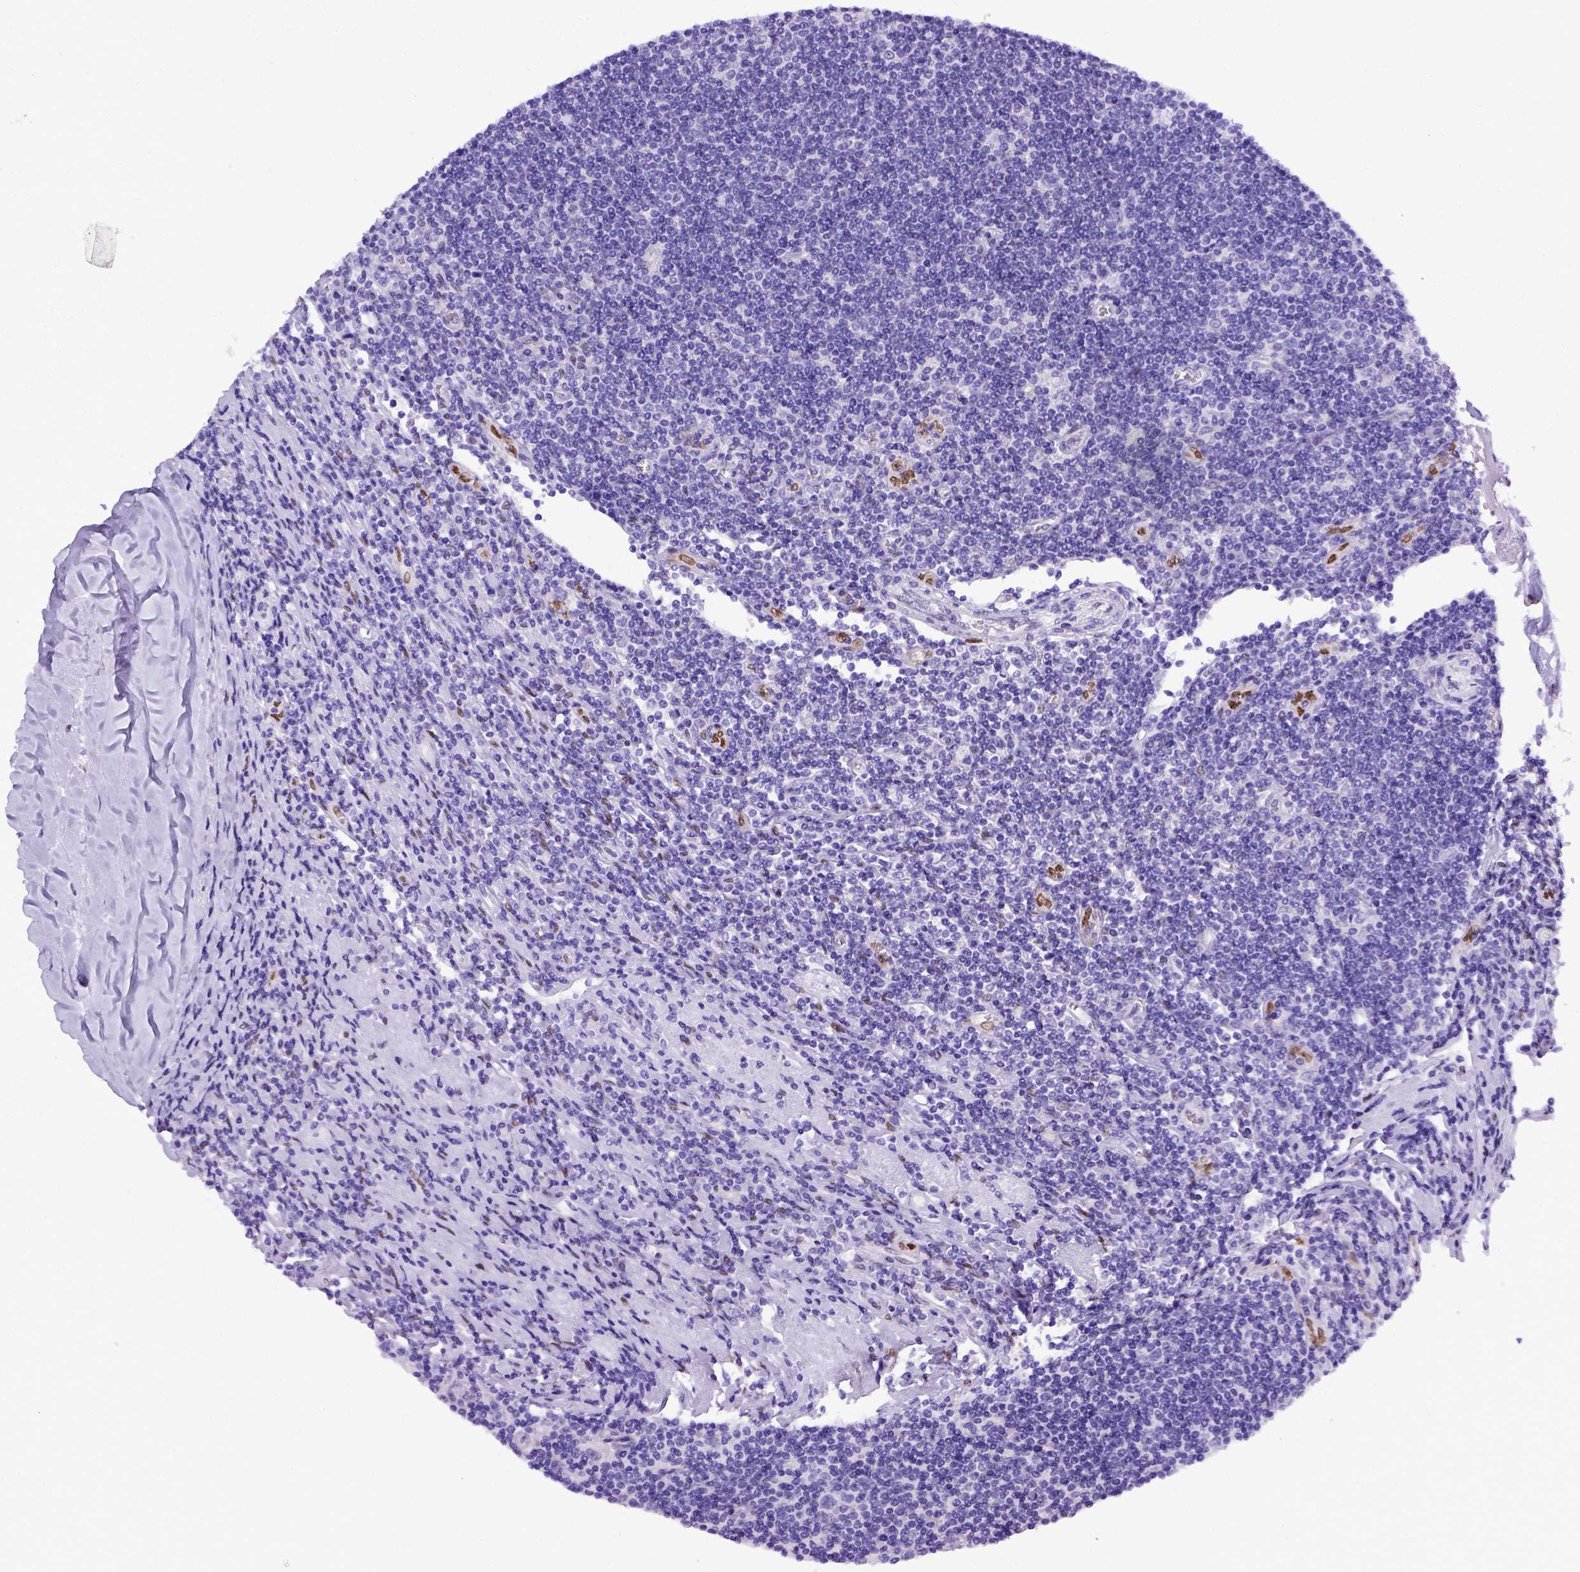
{"staining": {"intensity": "negative", "quantity": "none", "location": "none"}, "tissue": "lymphoma", "cell_type": "Tumor cells", "image_type": "cancer", "snomed": [{"axis": "morphology", "description": "Hodgkin's disease, NOS"}, {"axis": "topography", "description": "Lymph node"}], "caption": "A micrograph of Hodgkin's disease stained for a protein displays no brown staining in tumor cells.", "gene": "MEOX2", "patient": {"sex": "male", "age": 40}}